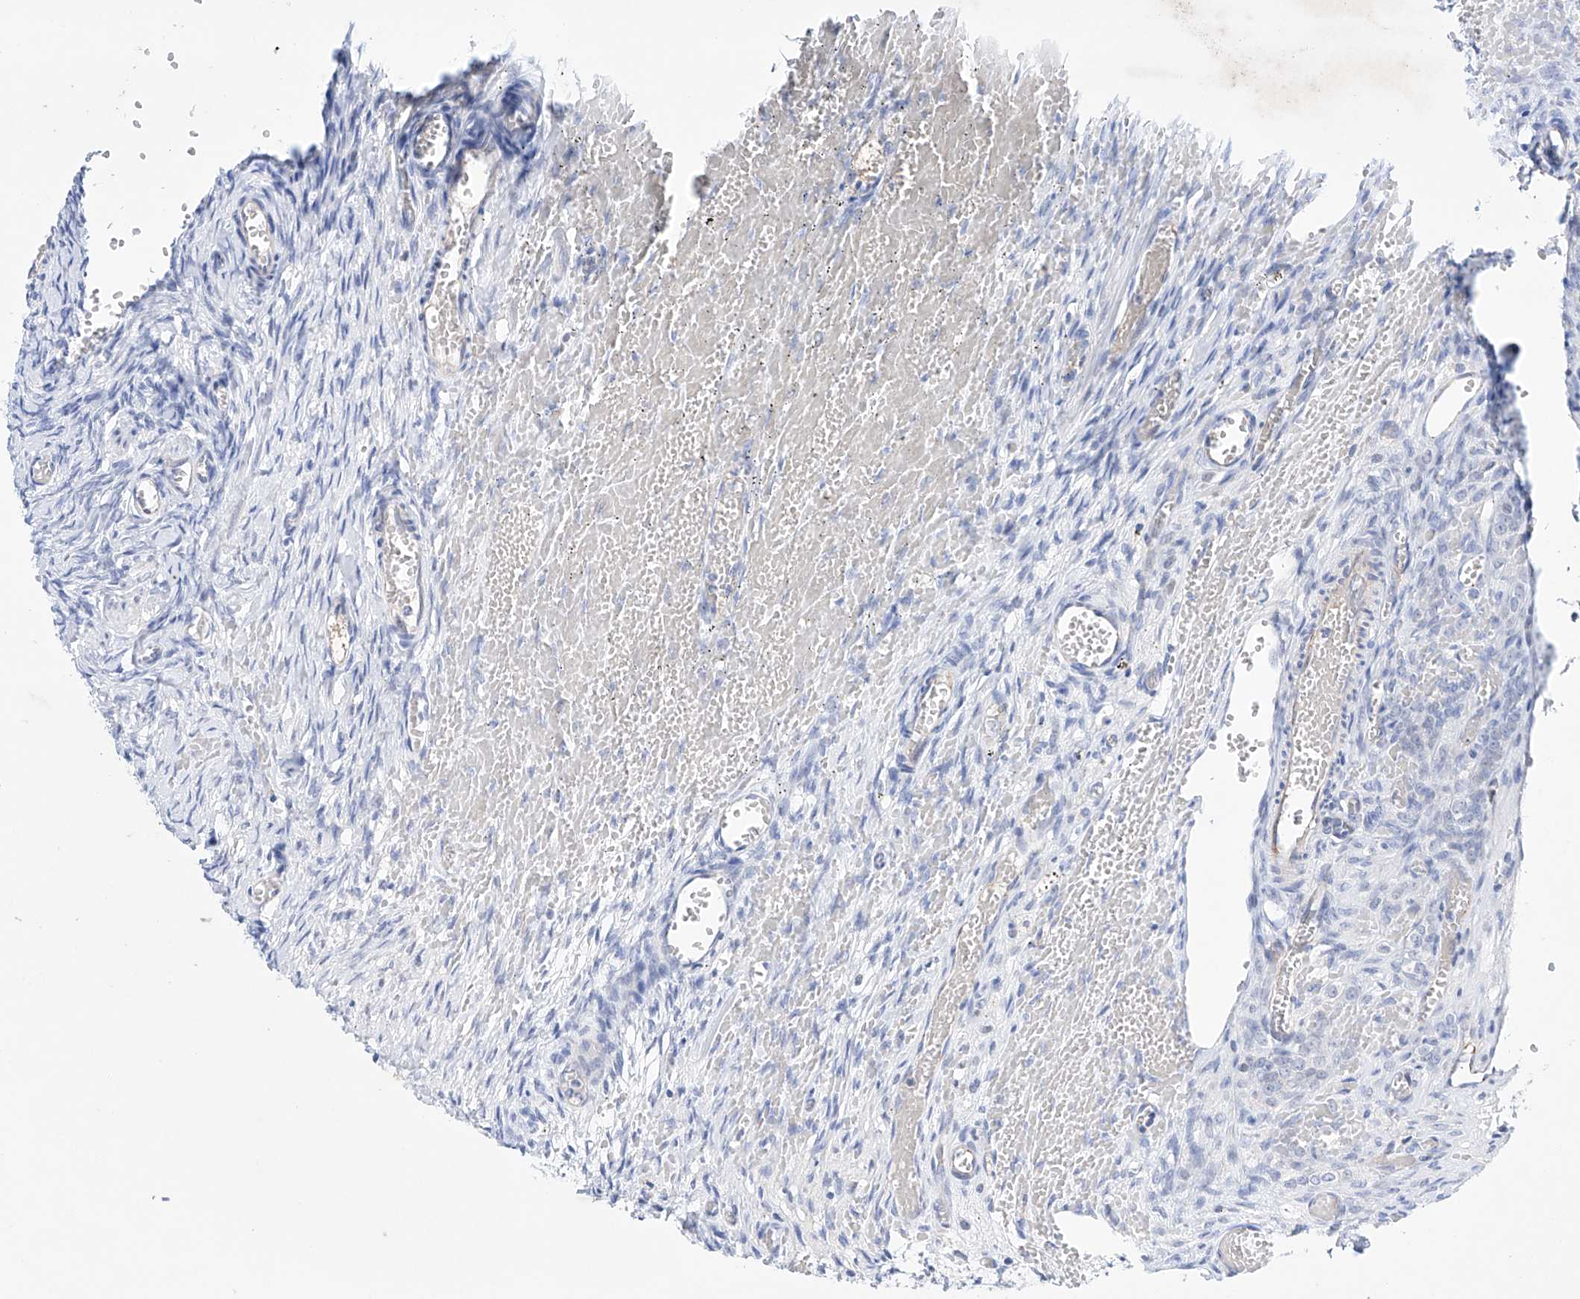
{"staining": {"intensity": "negative", "quantity": "none", "location": "none"}, "tissue": "ovary", "cell_type": "Ovarian stroma cells", "image_type": "normal", "snomed": [{"axis": "morphology", "description": "Adenocarcinoma, NOS"}, {"axis": "topography", "description": "Endometrium"}], "caption": "Ovarian stroma cells are negative for brown protein staining in benign ovary. (DAB immunohistochemistry (IHC), high magnification).", "gene": "ETV7", "patient": {"sex": "female", "age": 32}}